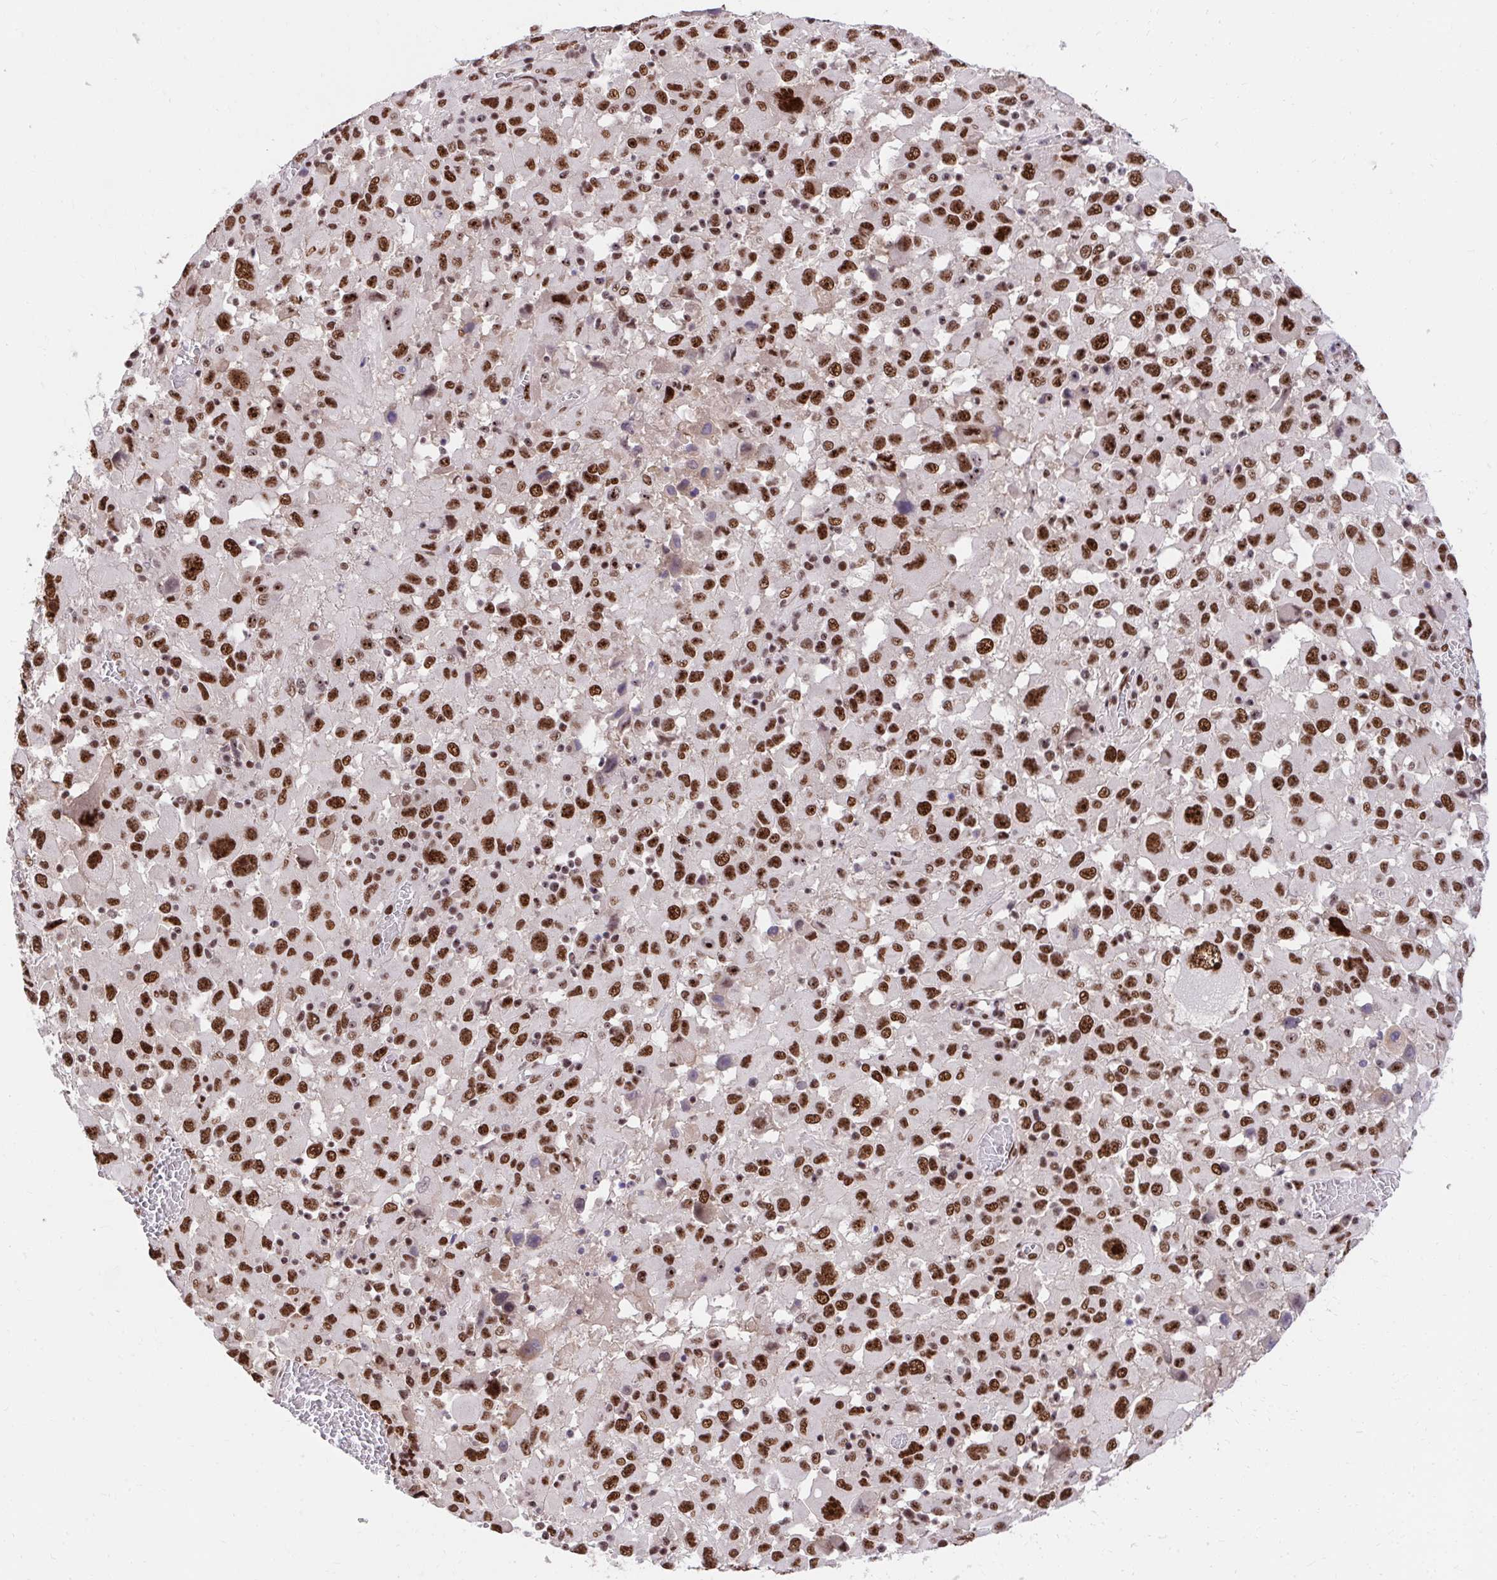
{"staining": {"intensity": "strong", "quantity": ">75%", "location": "nuclear"}, "tissue": "melanoma", "cell_type": "Tumor cells", "image_type": "cancer", "snomed": [{"axis": "morphology", "description": "Malignant melanoma, Metastatic site"}, {"axis": "topography", "description": "Soft tissue"}], "caption": "DAB (3,3'-diaminobenzidine) immunohistochemical staining of human malignant melanoma (metastatic site) reveals strong nuclear protein positivity in approximately >75% of tumor cells.", "gene": "SYNE4", "patient": {"sex": "male", "age": 50}}